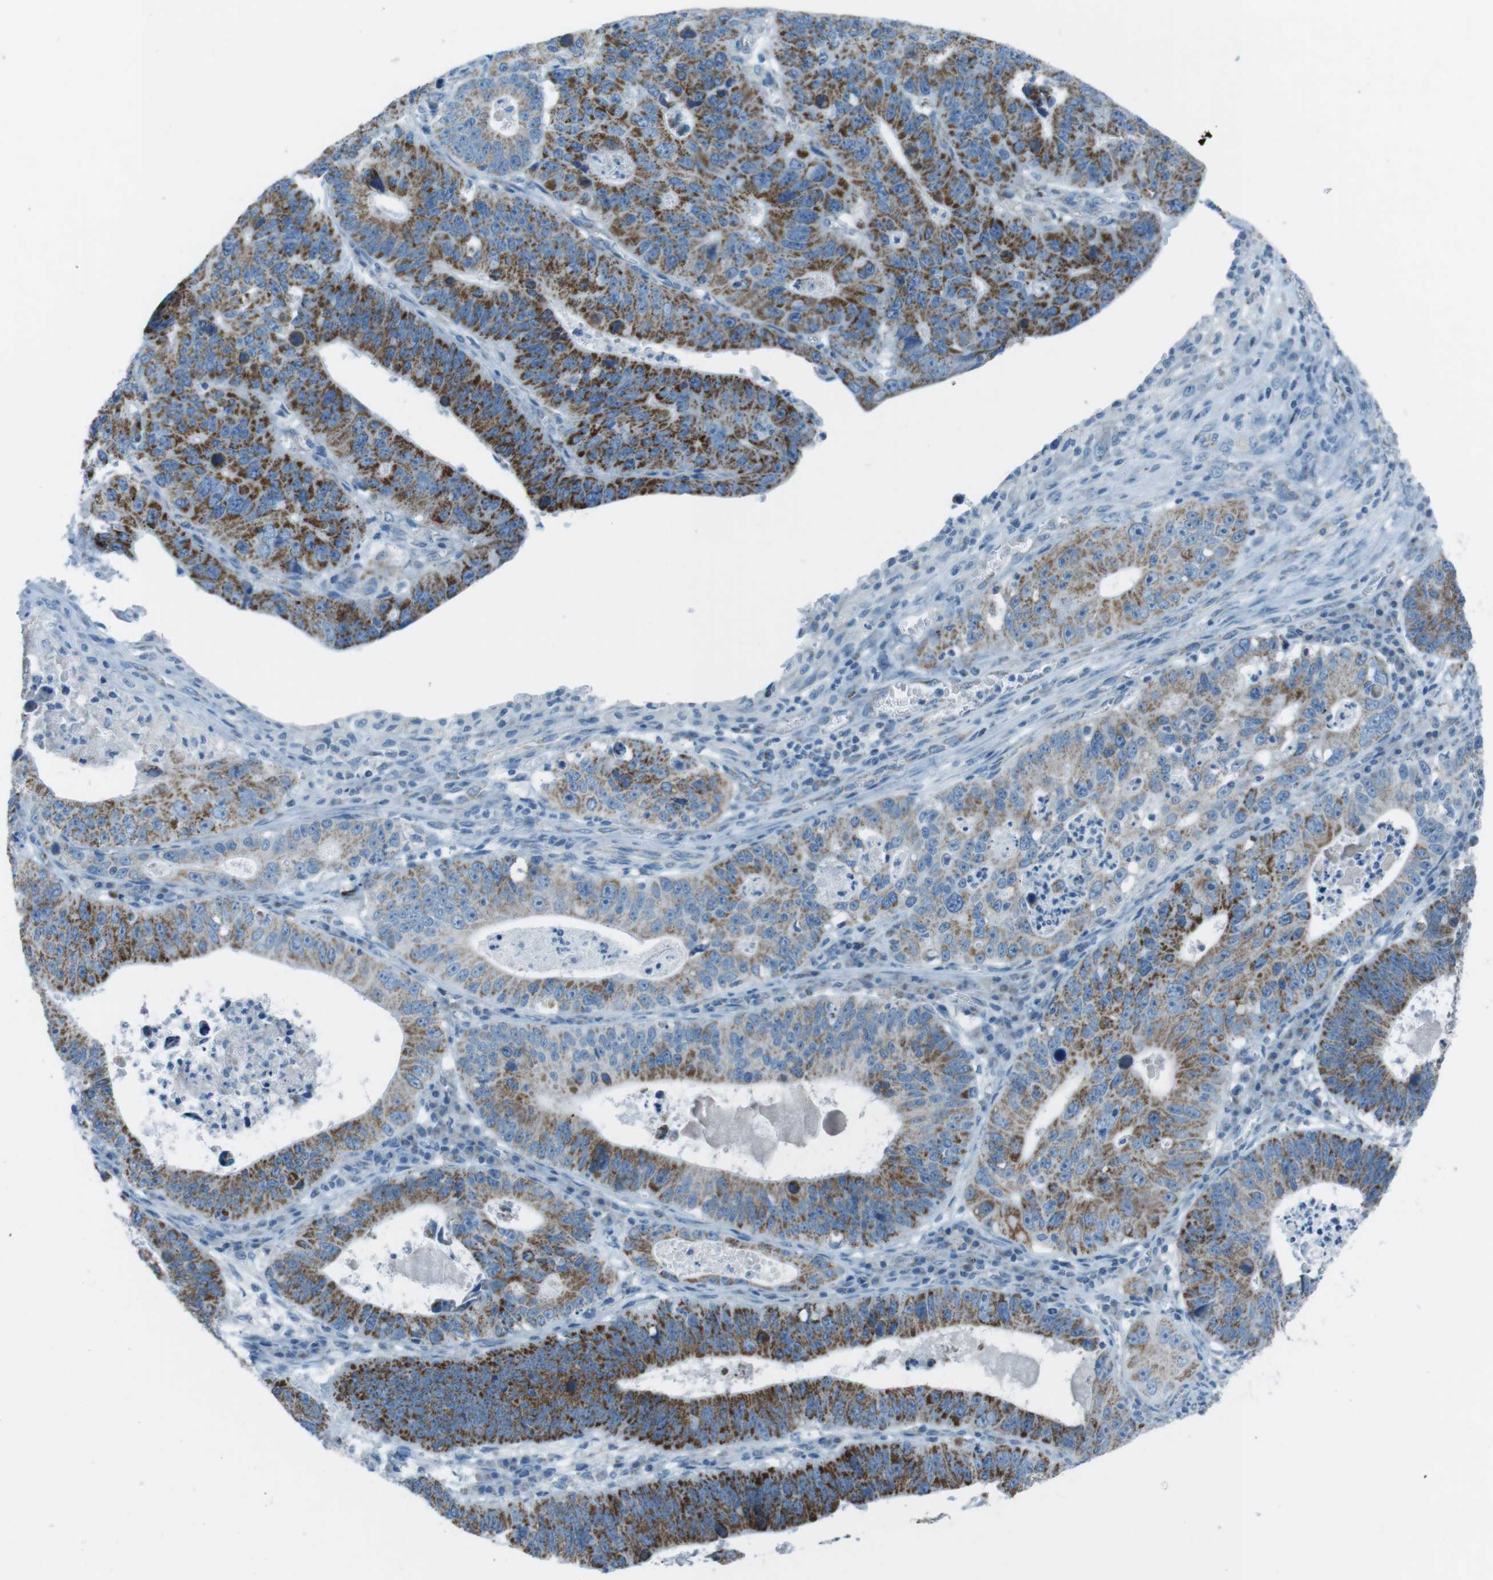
{"staining": {"intensity": "strong", "quantity": "25%-75%", "location": "cytoplasmic/membranous"}, "tissue": "stomach cancer", "cell_type": "Tumor cells", "image_type": "cancer", "snomed": [{"axis": "morphology", "description": "Adenocarcinoma, NOS"}, {"axis": "topography", "description": "Stomach"}], "caption": "Human stomach adenocarcinoma stained with a protein marker demonstrates strong staining in tumor cells.", "gene": "DNAJA3", "patient": {"sex": "male", "age": 59}}